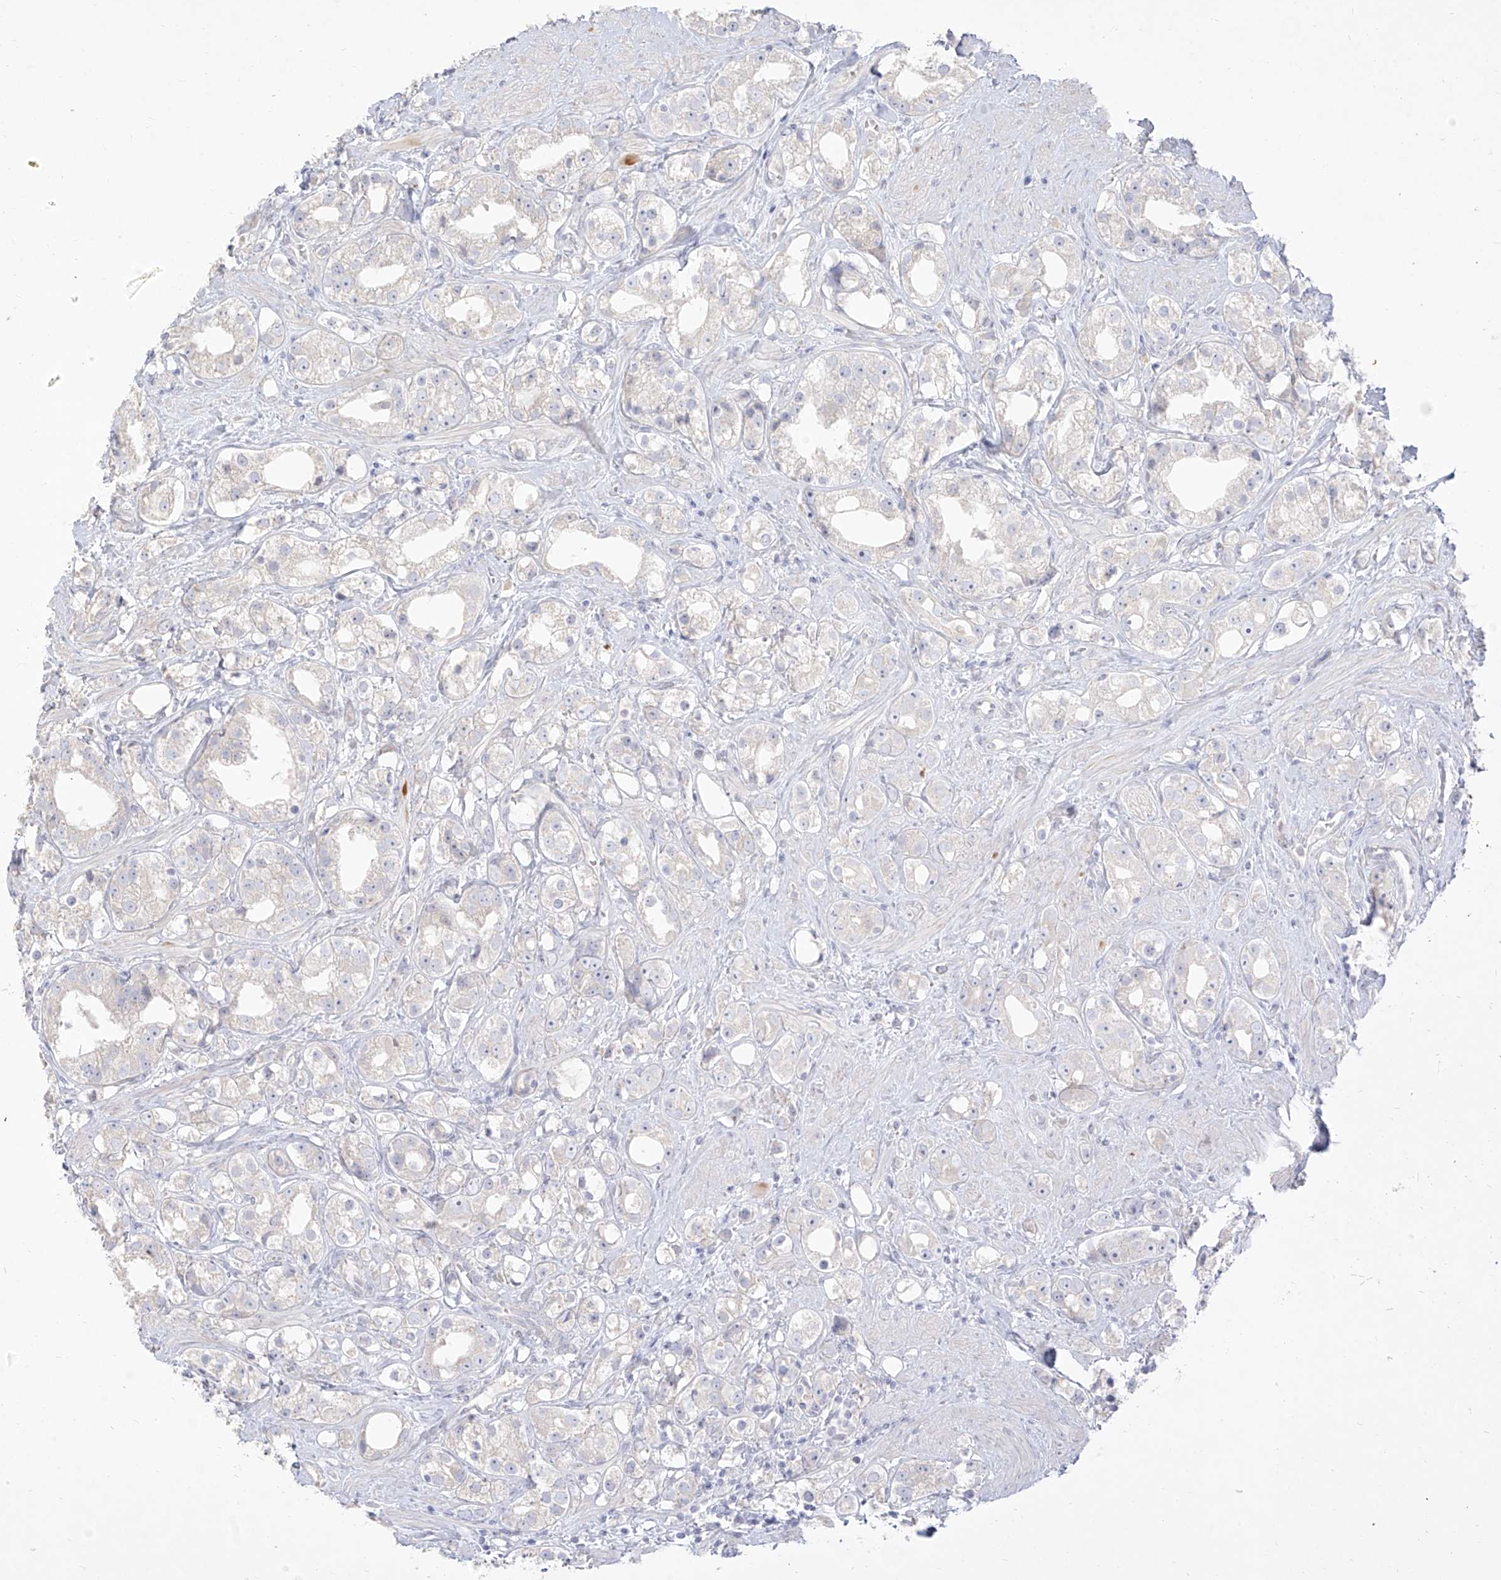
{"staining": {"intensity": "negative", "quantity": "none", "location": "none"}, "tissue": "prostate cancer", "cell_type": "Tumor cells", "image_type": "cancer", "snomed": [{"axis": "morphology", "description": "Adenocarcinoma, NOS"}, {"axis": "topography", "description": "Prostate"}], "caption": "High power microscopy image of an immunohistochemistry (IHC) photomicrograph of prostate cancer, revealing no significant positivity in tumor cells.", "gene": "ARHGEF40", "patient": {"sex": "male", "age": 79}}